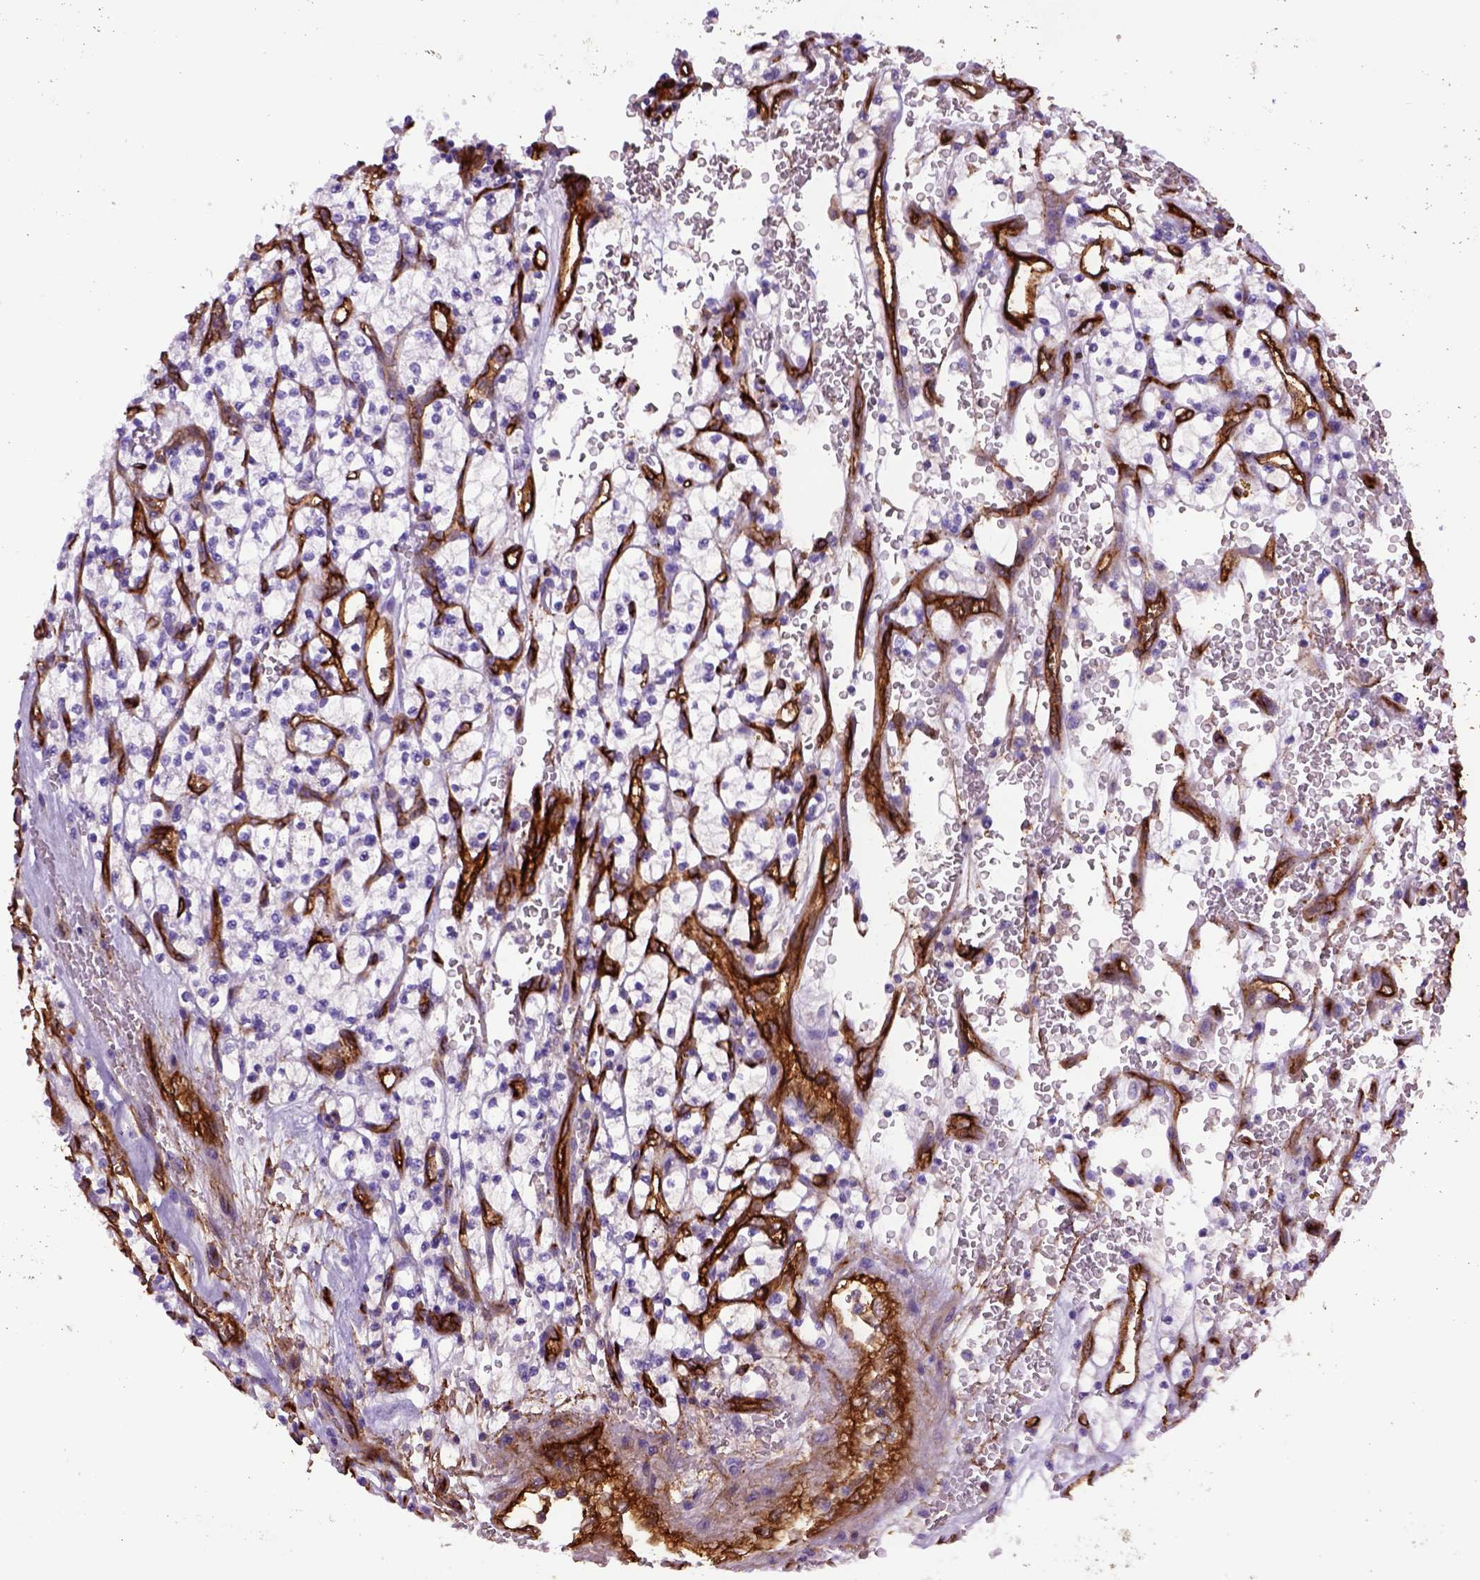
{"staining": {"intensity": "negative", "quantity": "none", "location": "none"}, "tissue": "renal cancer", "cell_type": "Tumor cells", "image_type": "cancer", "snomed": [{"axis": "morphology", "description": "Adenocarcinoma, NOS"}, {"axis": "topography", "description": "Kidney"}], "caption": "Immunohistochemistry (IHC) micrograph of human renal cancer stained for a protein (brown), which demonstrates no staining in tumor cells. (Stains: DAB immunohistochemistry with hematoxylin counter stain, Microscopy: brightfield microscopy at high magnification).", "gene": "ENG", "patient": {"sex": "female", "age": 64}}